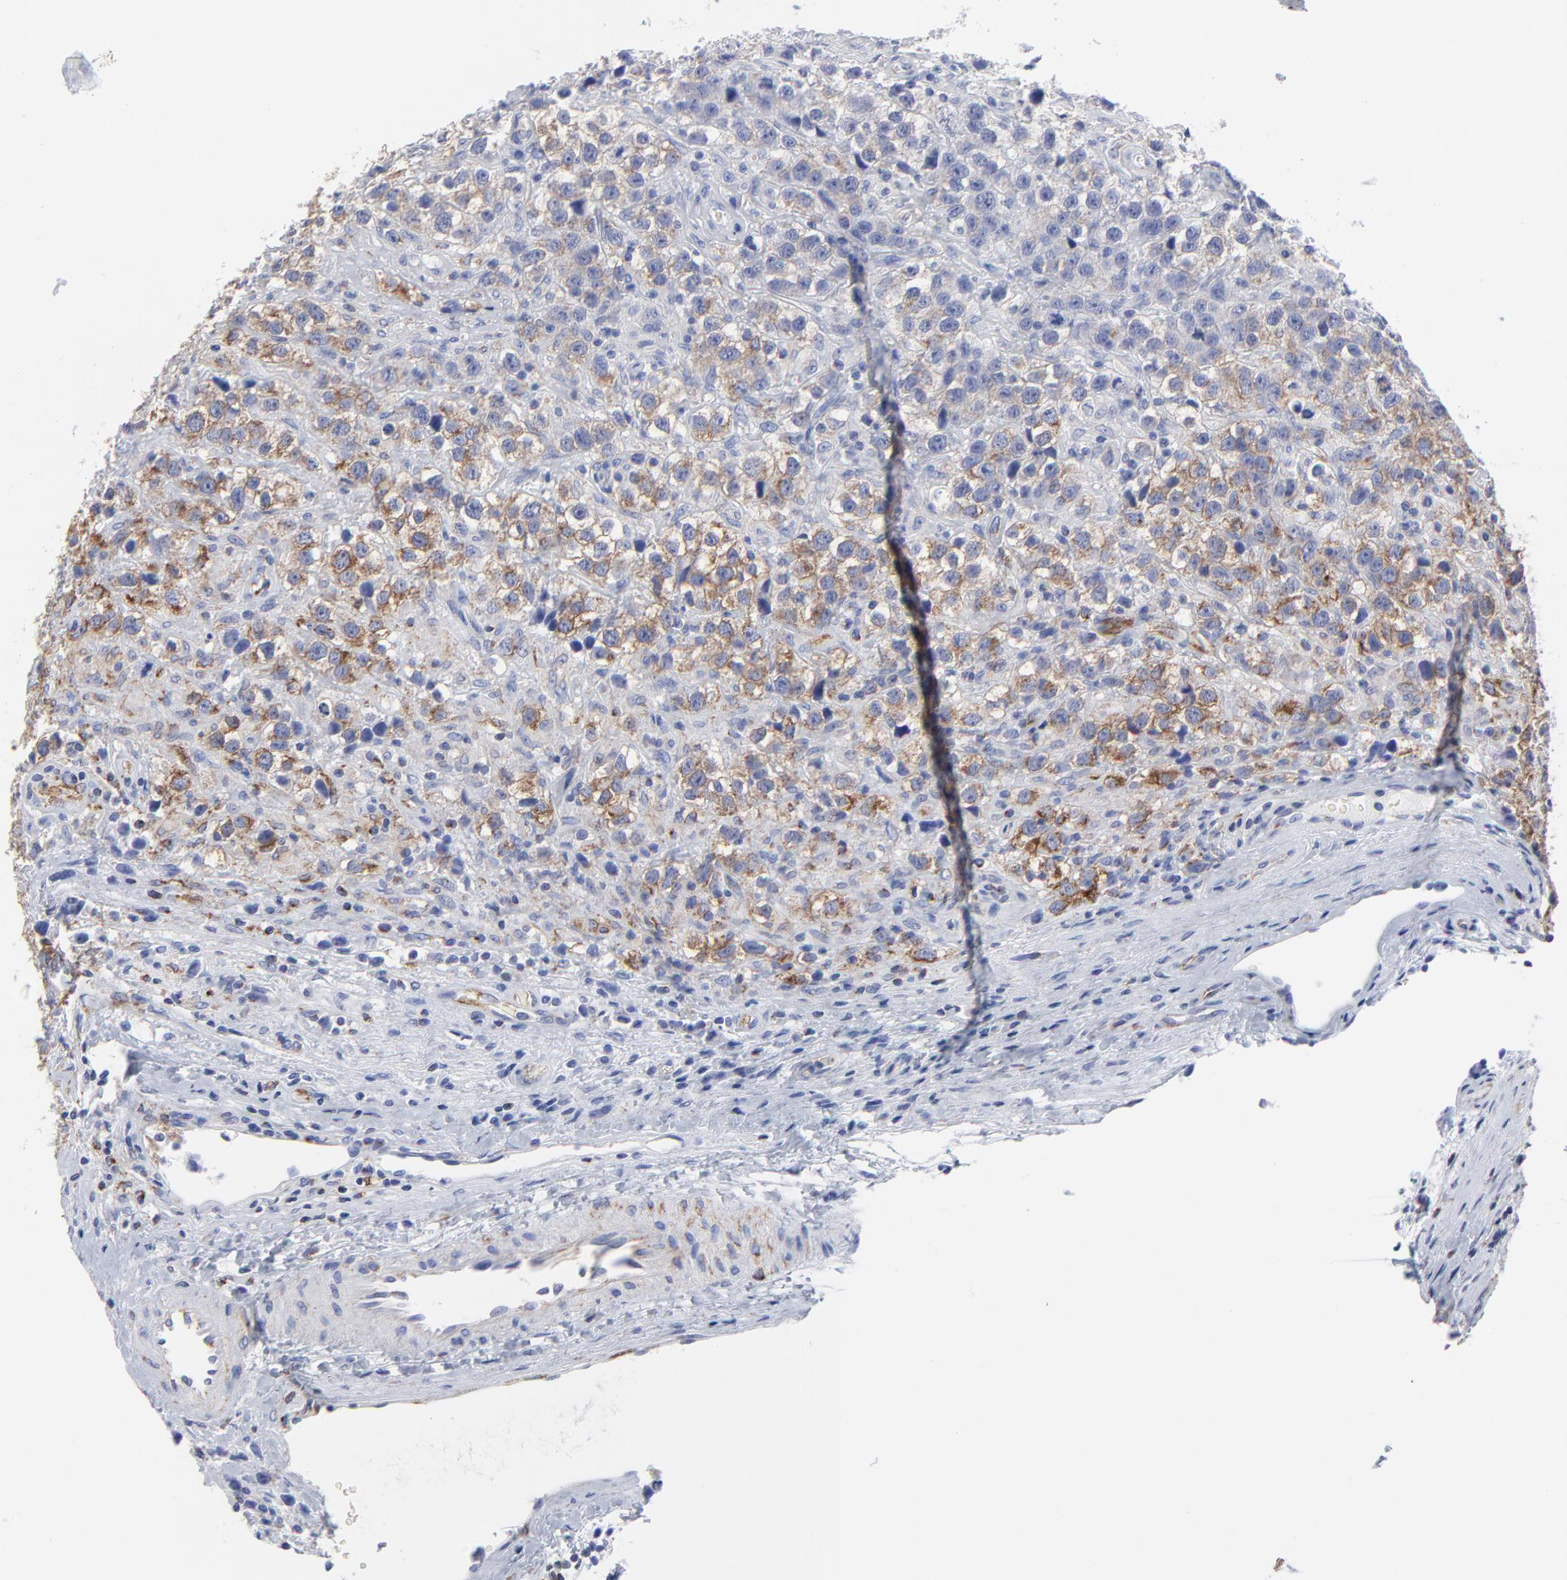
{"staining": {"intensity": "moderate", "quantity": "25%-75%", "location": "cytoplasmic/membranous"}, "tissue": "testis cancer", "cell_type": "Tumor cells", "image_type": "cancer", "snomed": [{"axis": "morphology", "description": "Seminoma, NOS"}, {"axis": "topography", "description": "Testis"}], "caption": "Tumor cells display medium levels of moderate cytoplasmic/membranous expression in about 25%-75% of cells in human testis seminoma.", "gene": "CNTN3", "patient": {"sex": "male", "age": 43}}